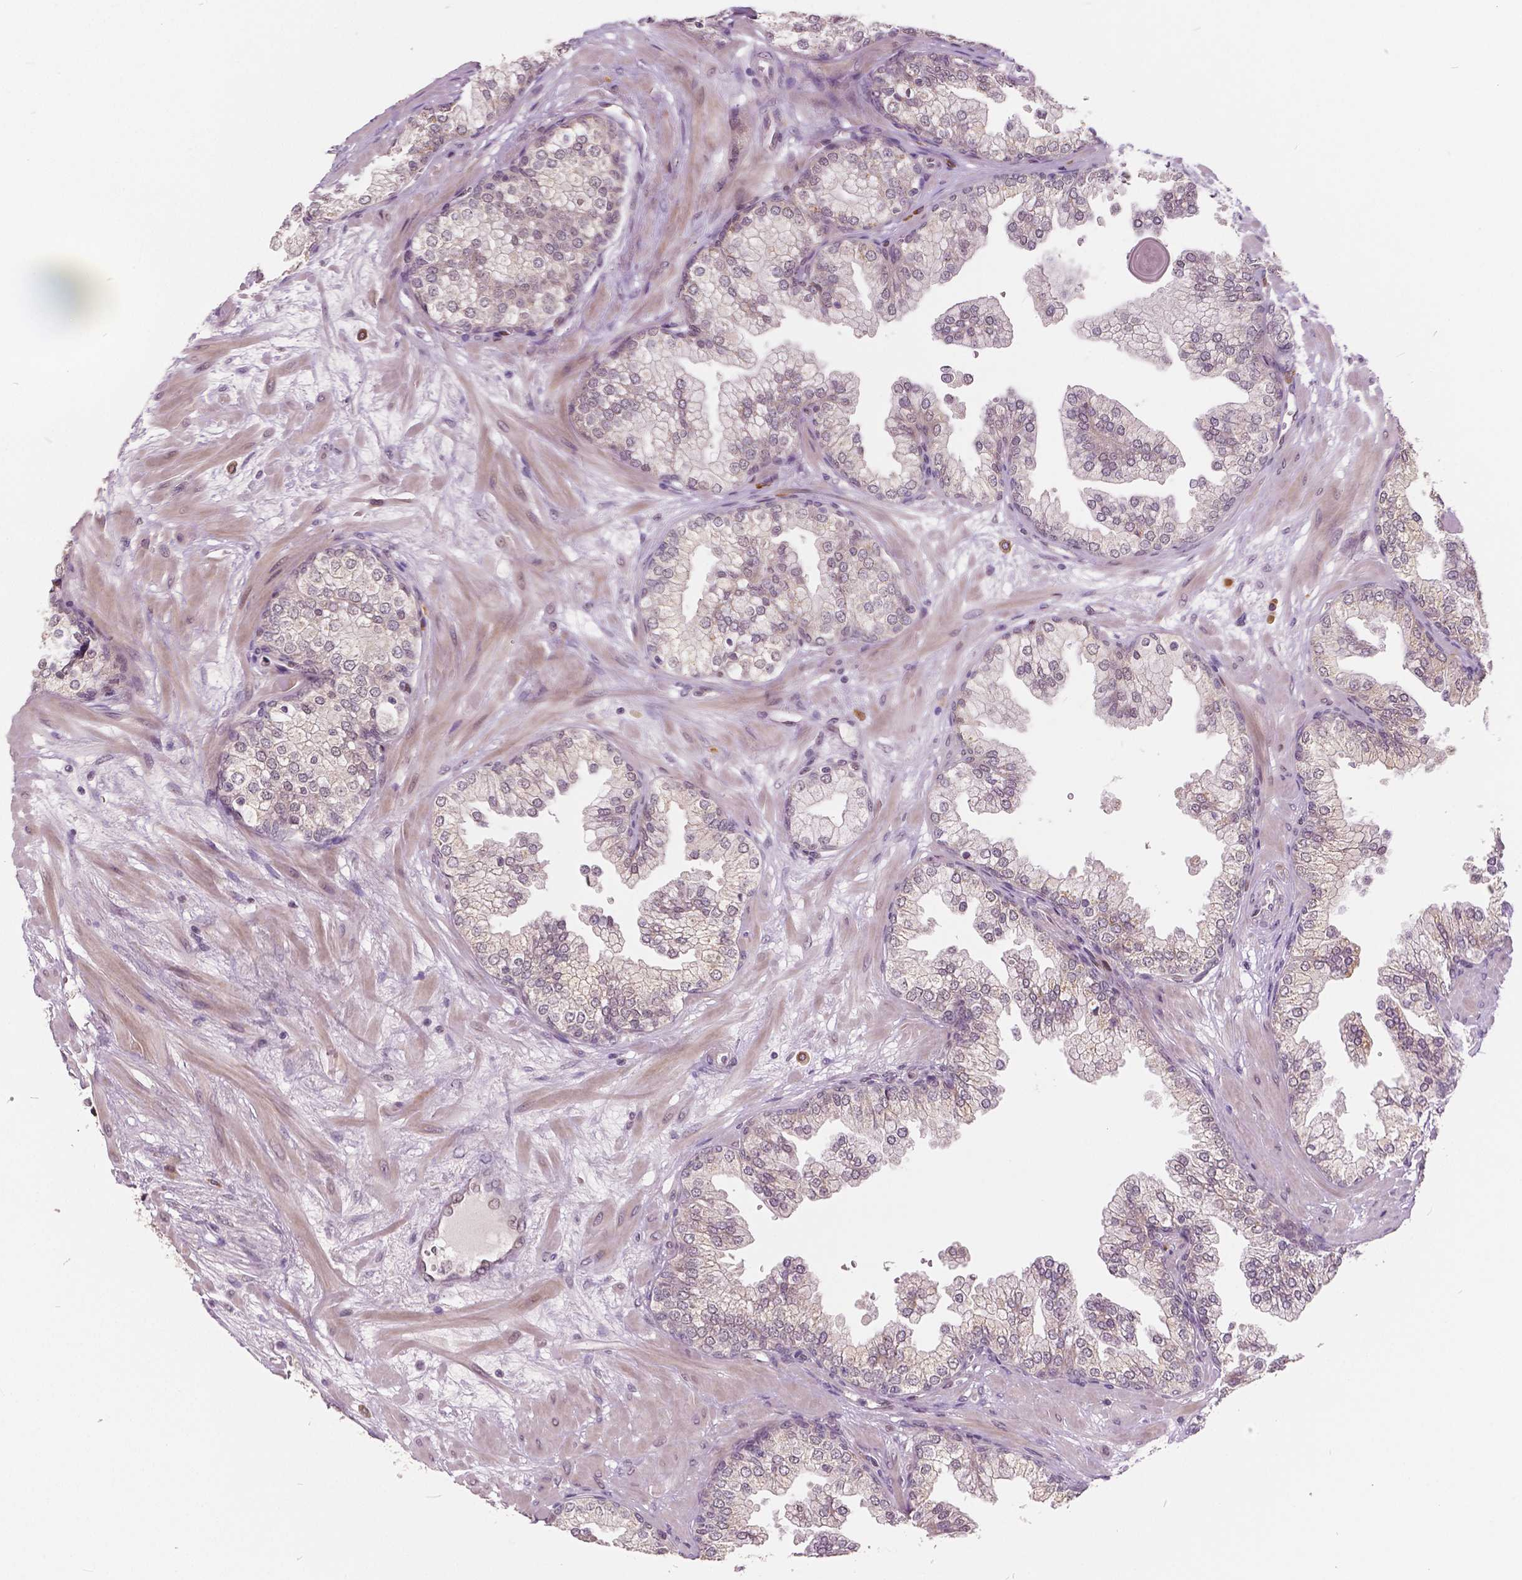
{"staining": {"intensity": "negative", "quantity": "none", "location": "none"}, "tissue": "prostate", "cell_type": "Glandular cells", "image_type": "normal", "snomed": [{"axis": "morphology", "description": "Normal tissue, NOS"}, {"axis": "topography", "description": "Prostate"}, {"axis": "topography", "description": "Peripheral nerve tissue"}], "caption": "This image is of unremarkable prostate stained with IHC to label a protein in brown with the nuclei are counter-stained blue. There is no staining in glandular cells.", "gene": "HMBOX1", "patient": {"sex": "male", "age": 61}}